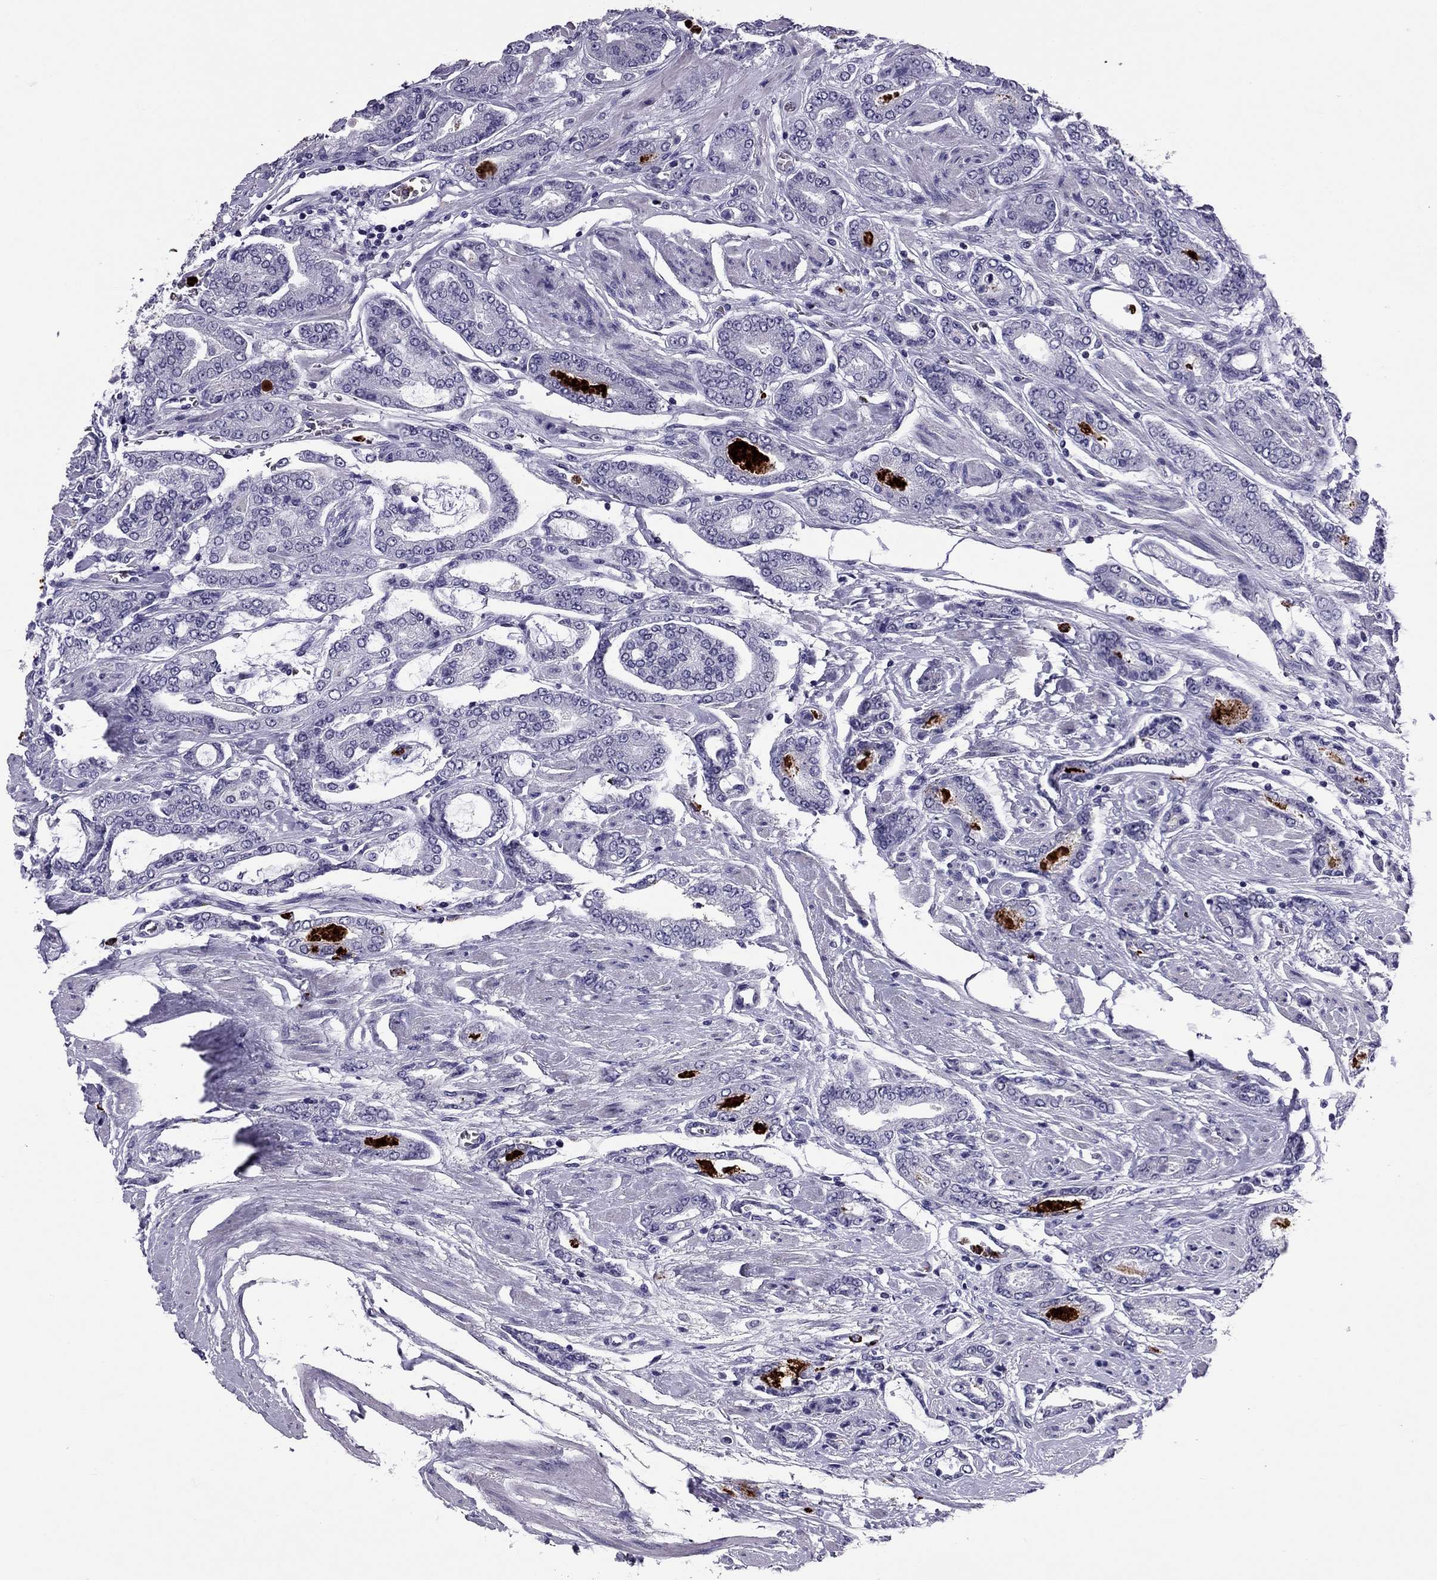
{"staining": {"intensity": "negative", "quantity": "none", "location": "none"}, "tissue": "prostate cancer", "cell_type": "Tumor cells", "image_type": "cancer", "snomed": [{"axis": "morphology", "description": "Adenocarcinoma, NOS"}, {"axis": "topography", "description": "Prostate"}], "caption": "Prostate cancer (adenocarcinoma) was stained to show a protein in brown. There is no significant positivity in tumor cells.", "gene": "CCL27", "patient": {"sex": "male", "age": 64}}